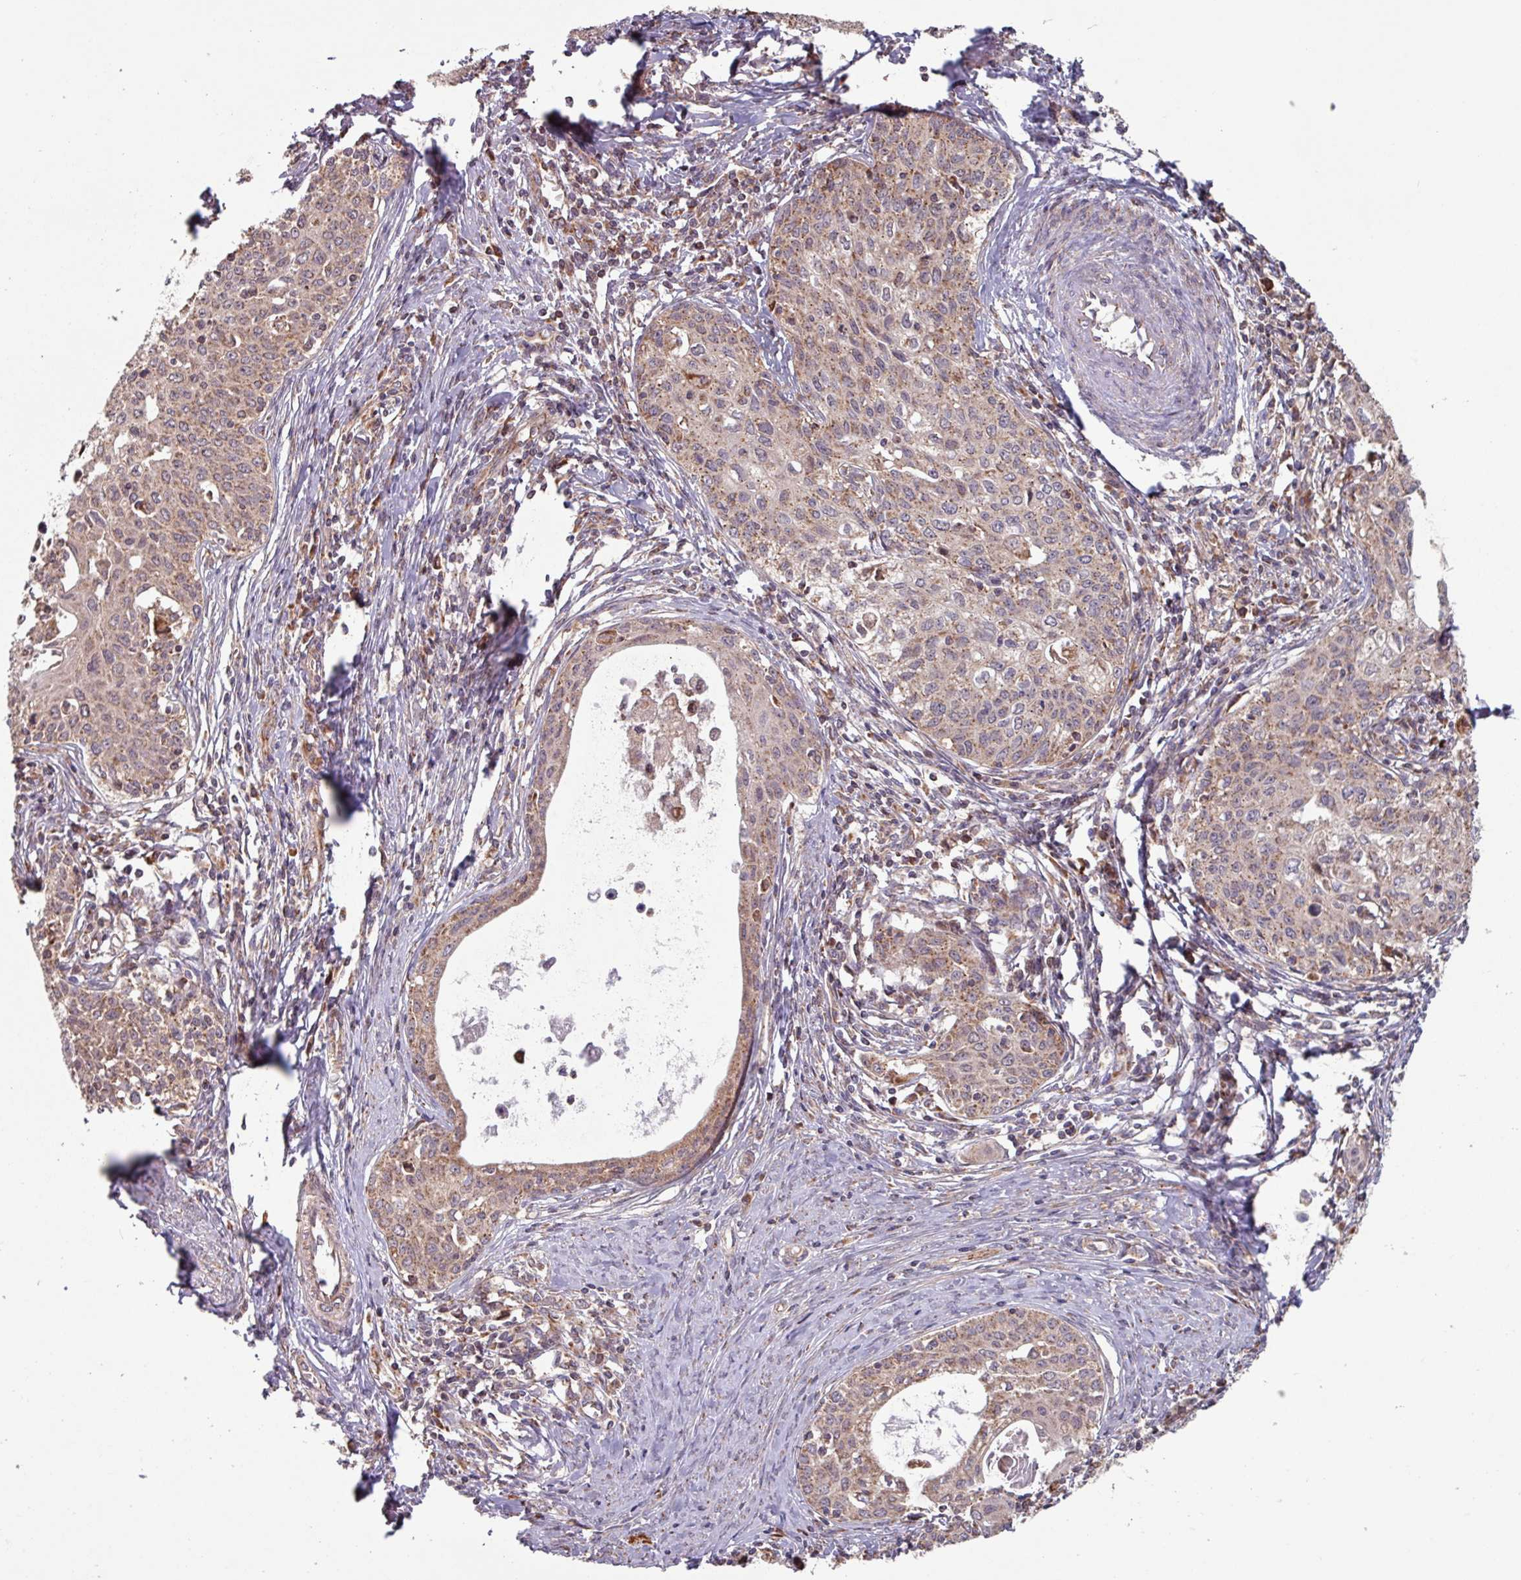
{"staining": {"intensity": "weak", "quantity": ">75%", "location": "cytoplasmic/membranous"}, "tissue": "cervical cancer", "cell_type": "Tumor cells", "image_type": "cancer", "snomed": [{"axis": "morphology", "description": "Squamous cell carcinoma, NOS"}, {"axis": "morphology", "description": "Adenocarcinoma, NOS"}, {"axis": "topography", "description": "Cervix"}], "caption": "Brown immunohistochemical staining in squamous cell carcinoma (cervical) exhibits weak cytoplasmic/membranous expression in approximately >75% of tumor cells.", "gene": "COX7C", "patient": {"sex": "female", "age": 52}}